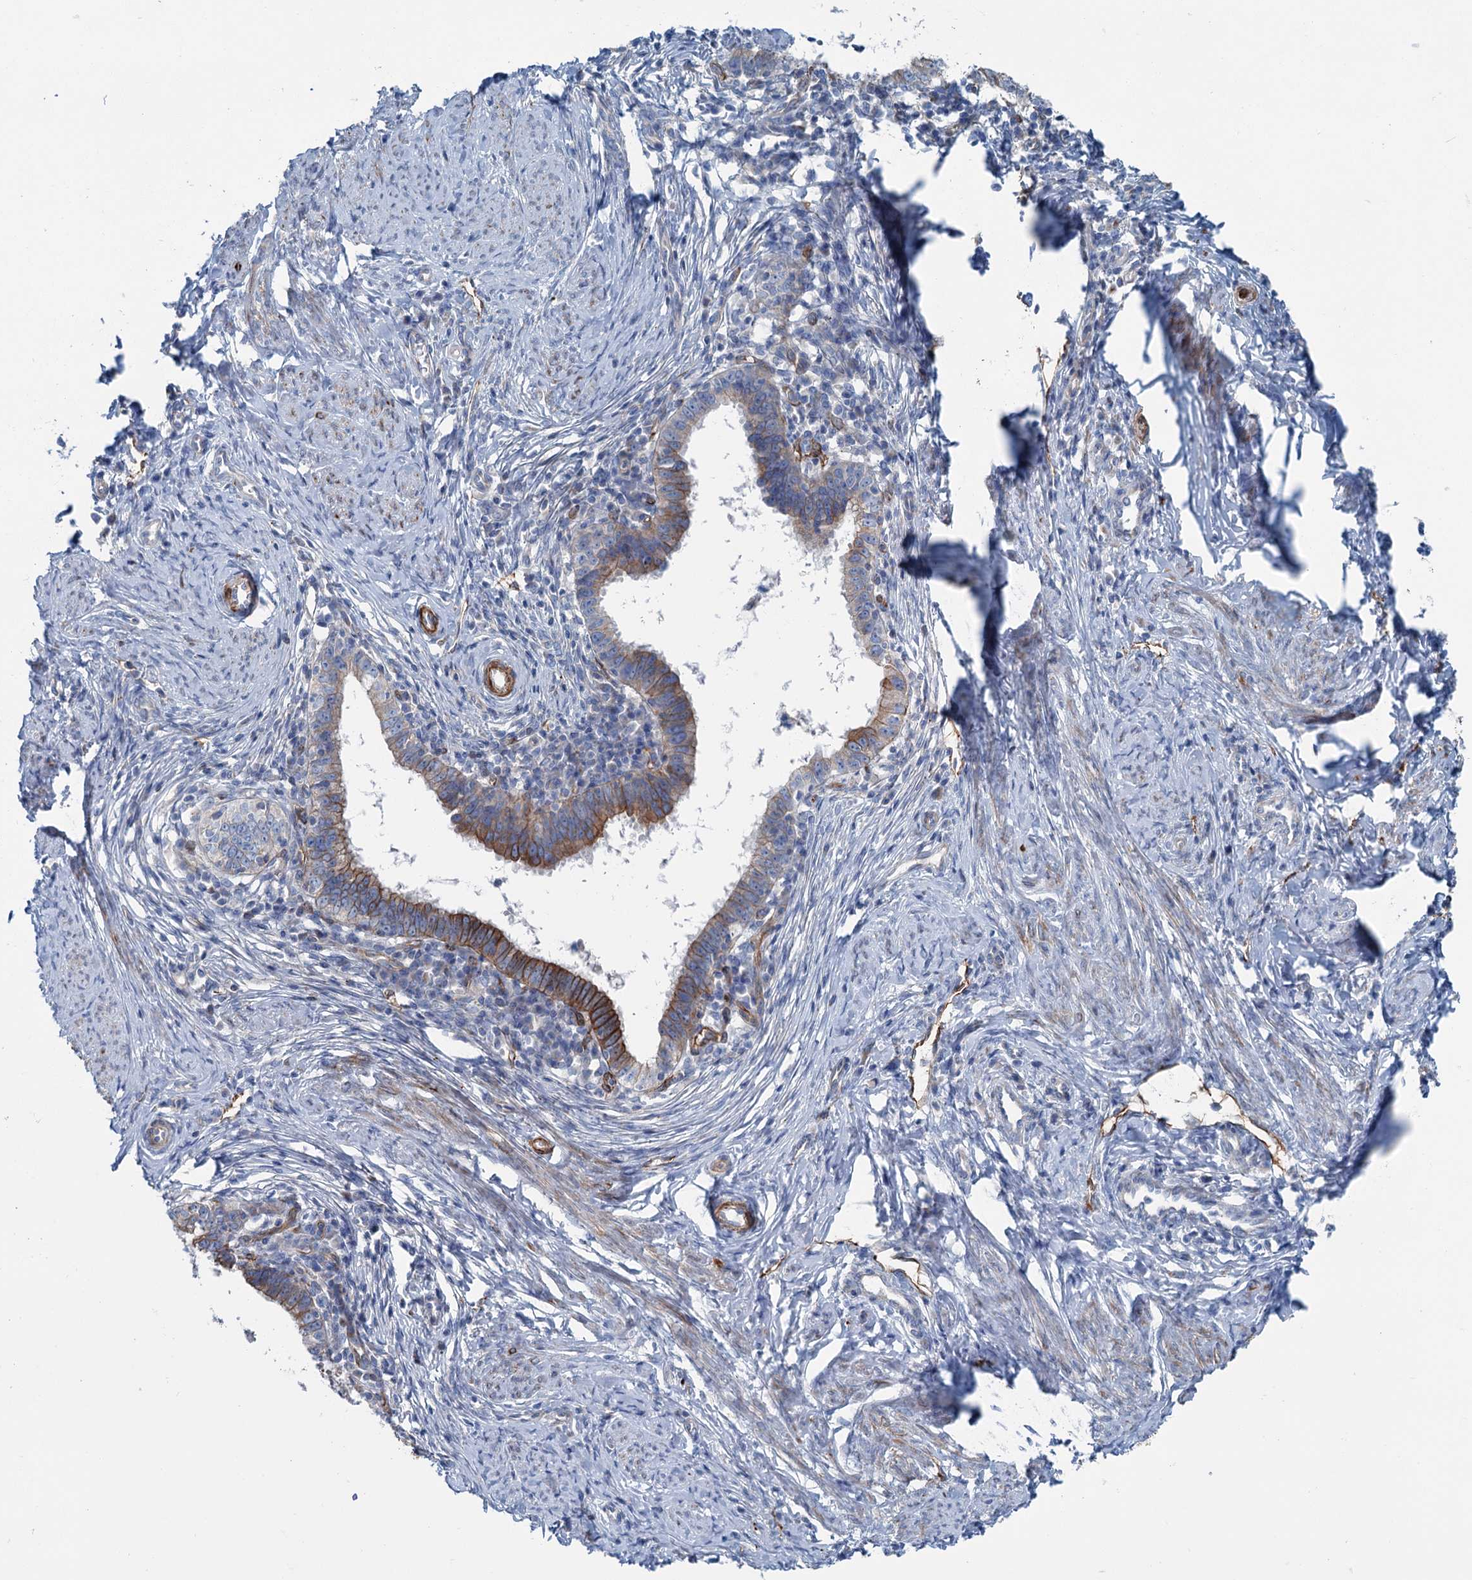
{"staining": {"intensity": "moderate", "quantity": "<25%", "location": "cytoplasmic/membranous"}, "tissue": "cervical cancer", "cell_type": "Tumor cells", "image_type": "cancer", "snomed": [{"axis": "morphology", "description": "Adenocarcinoma, NOS"}, {"axis": "topography", "description": "Cervix"}], "caption": "Brown immunohistochemical staining in cervical cancer (adenocarcinoma) displays moderate cytoplasmic/membranous expression in approximately <25% of tumor cells.", "gene": "CALCOCO1", "patient": {"sex": "female", "age": 36}}